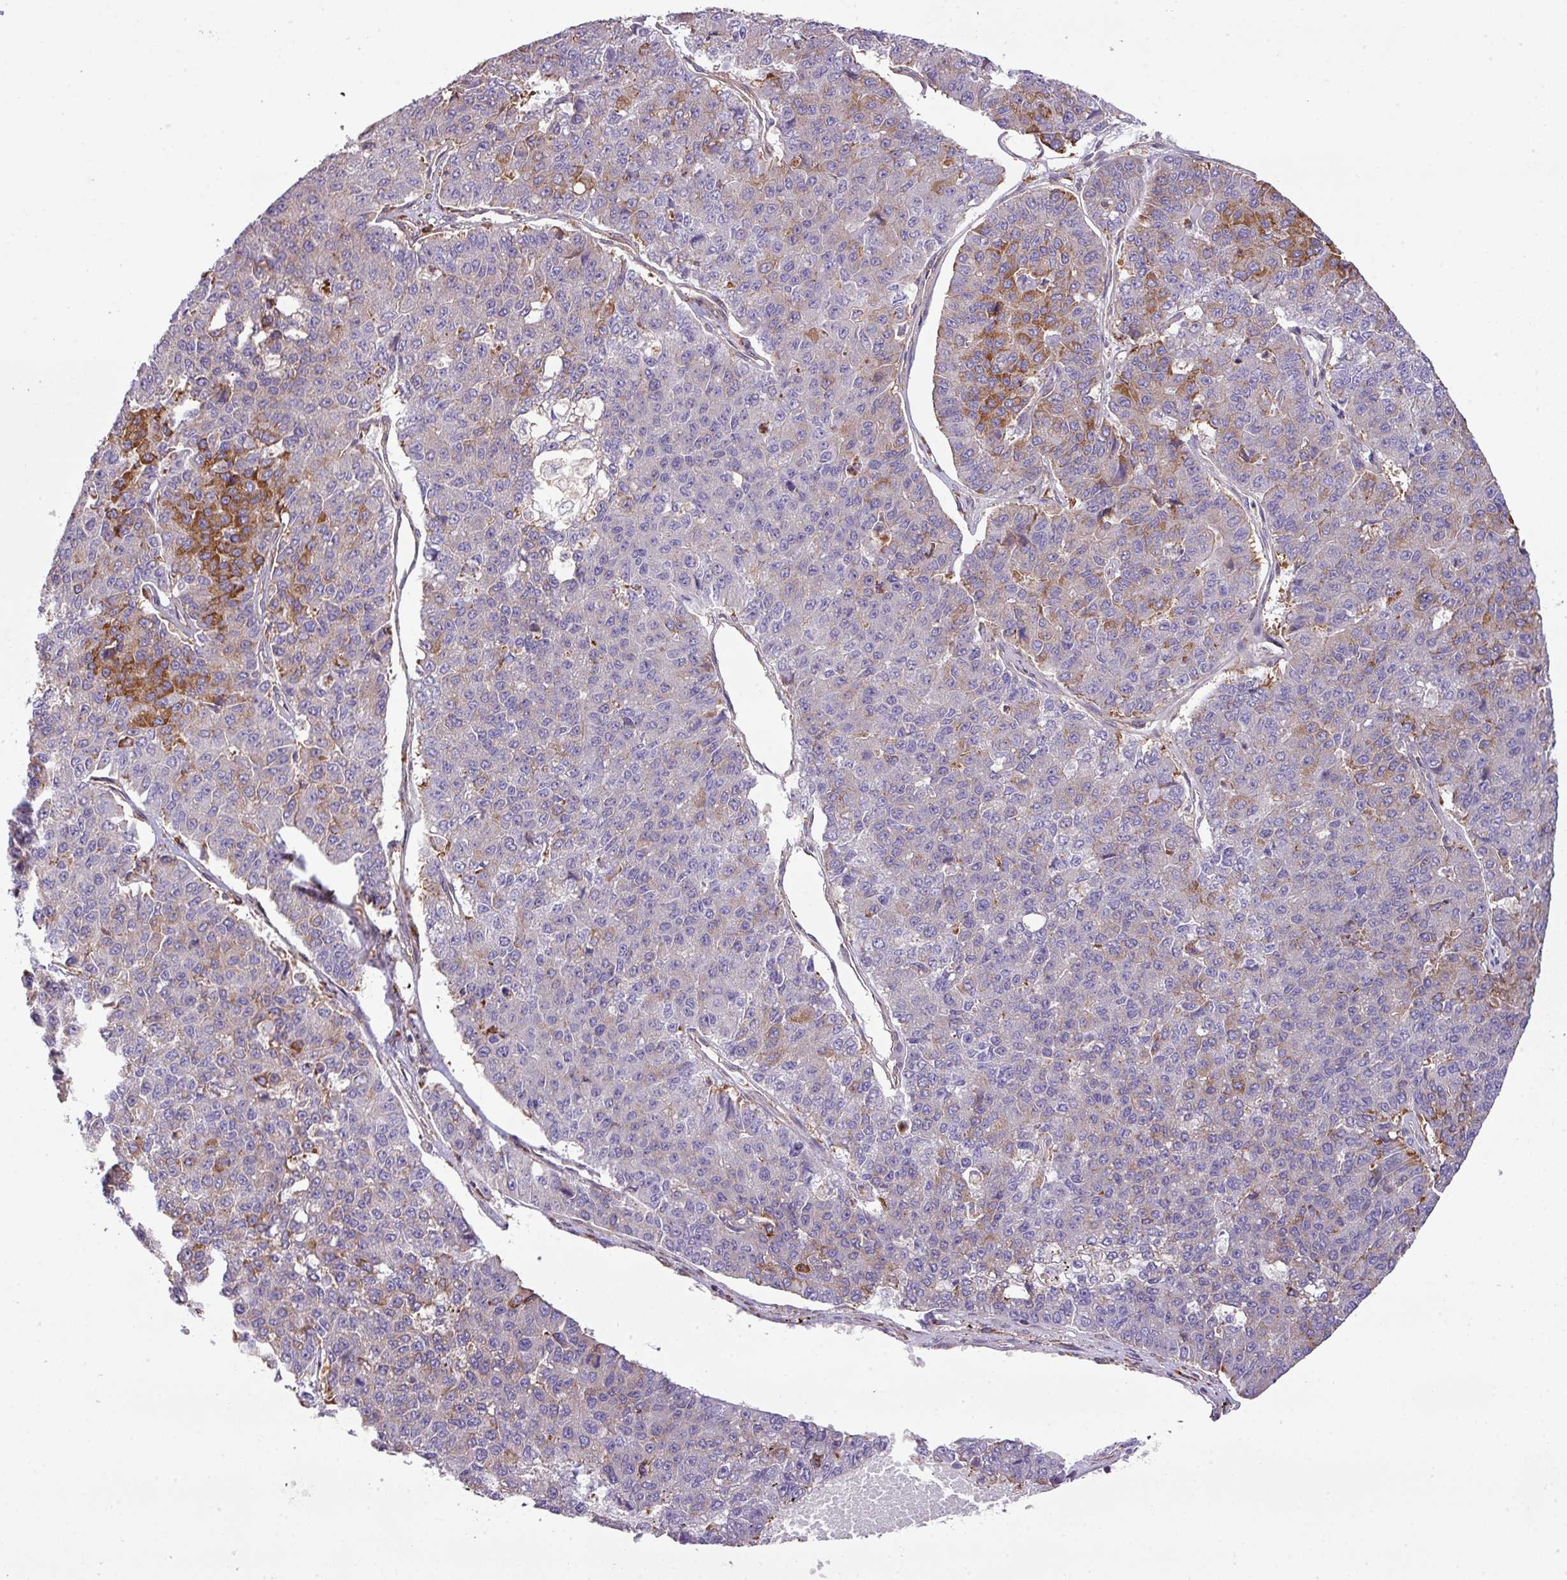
{"staining": {"intensity": "moderate", "quantity": "<25%", "location": "cytoplasmic/membranous"}, "tissue": "pancreatic cancer", "cell_type": "Tumor cells", "image_type": "cancer", "snomed": [{"axis": "morphology", "description": "Adenocarcinoma, NOS"}, {"axis": "topography", "description": "Pancreas"}], "caption": "This image reveals immunohistochemistry staining of pancreatic cancer, with low moderate cytoplasmic/membranous expression in about <25% of tumor cells.", "gene": "LRRC41", "patient": {"sex": "male", "age": 50}}